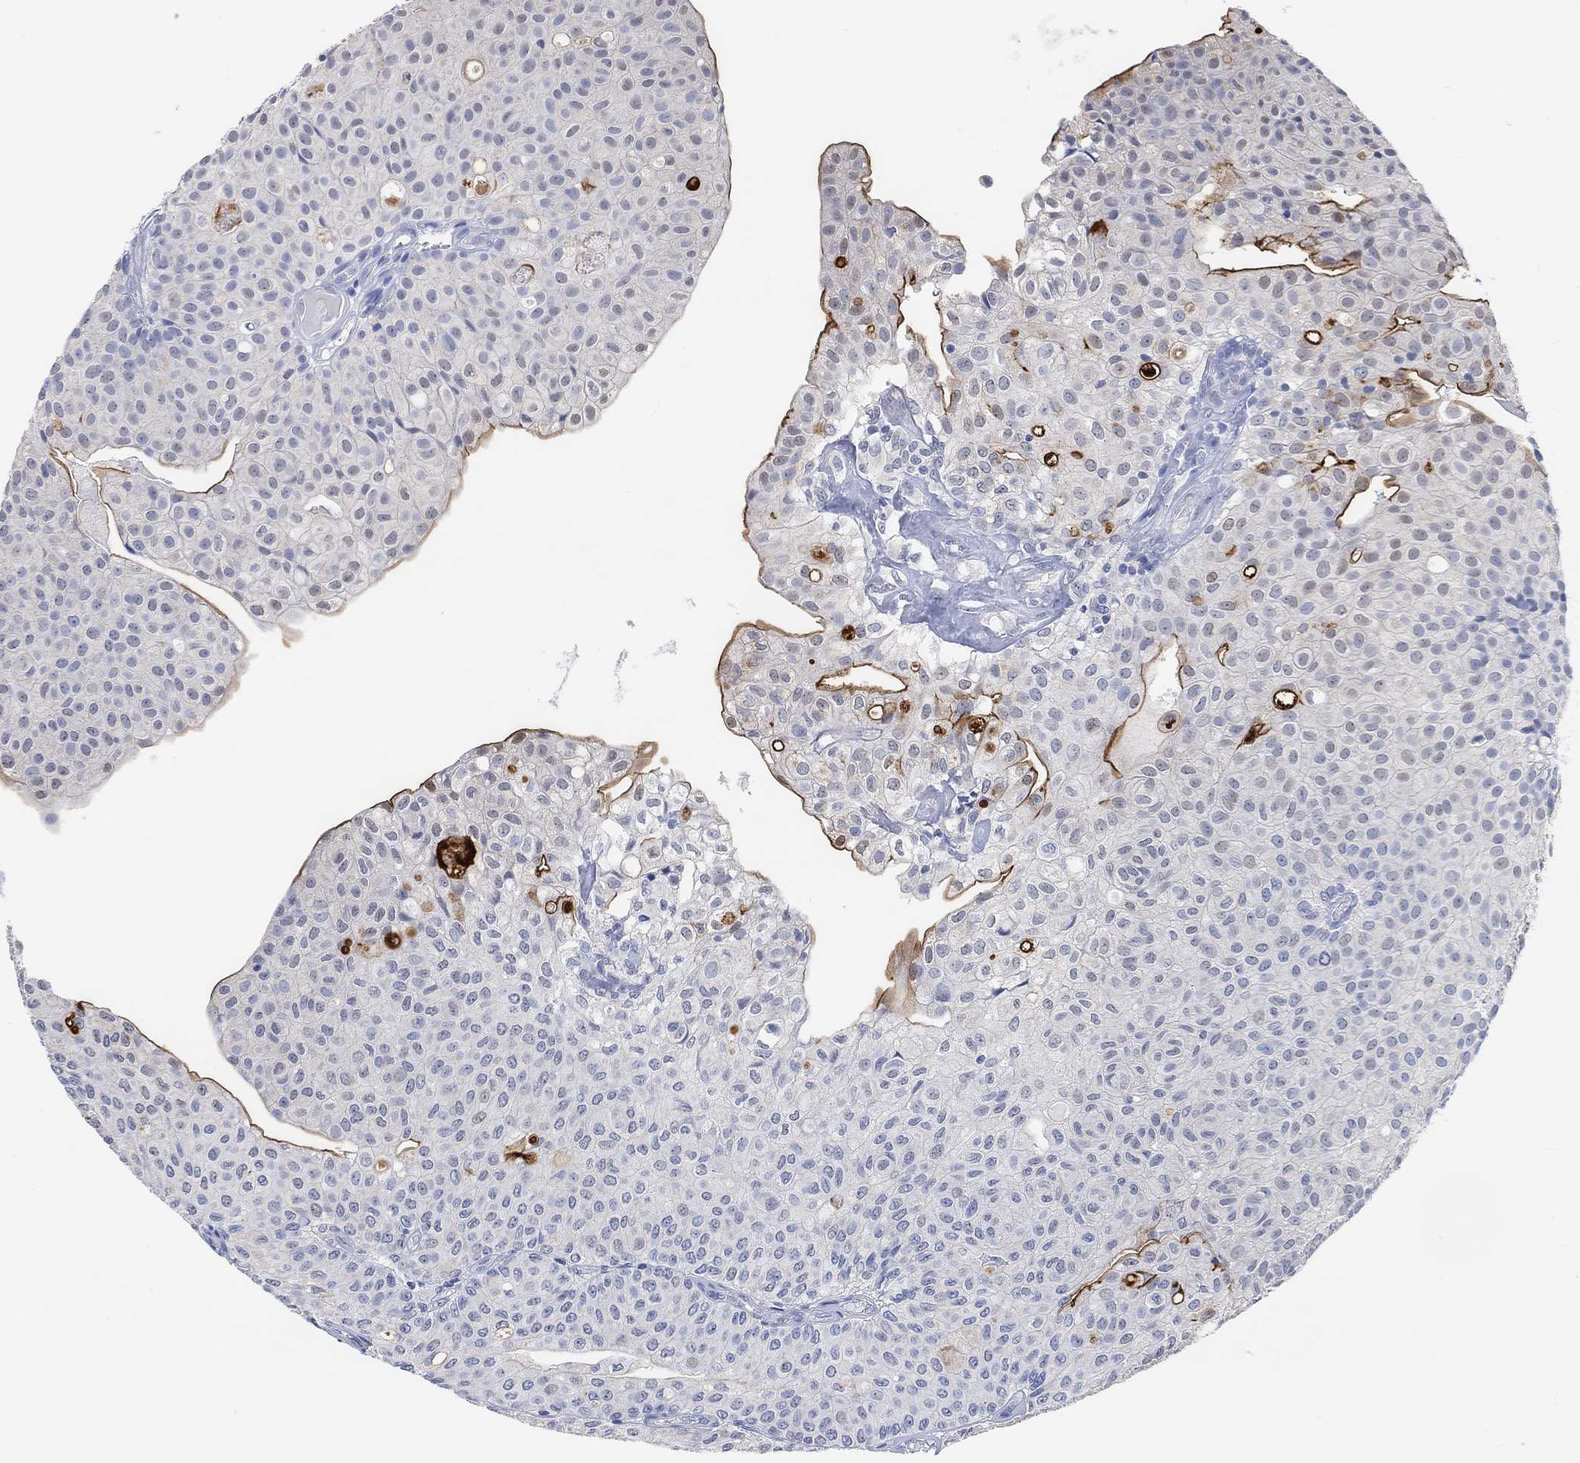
{"staining": {"intensity": "strong", "quantity": "<25%", "location": "cytoplasmic/membranous"}, "tissue": "urothelial cancer", "cell_type": "Tumor cells", "image_type": "cancer", "snomed": [{"axis": "morphology", "description": "Urothelial carcinoma, Low grade"}, {"axis": "topography", "description": "Urinary bladder"}], "caption": "Immunohistochemistry (IHC) (DAB) staining of human low-grade urothelial carcinoma demonstrates strong cytoplasmic/membranous protein positivity in about <25% of tumor cells.", "gene": "MUC1", "patient": {"sex": "male", "age": 89}}